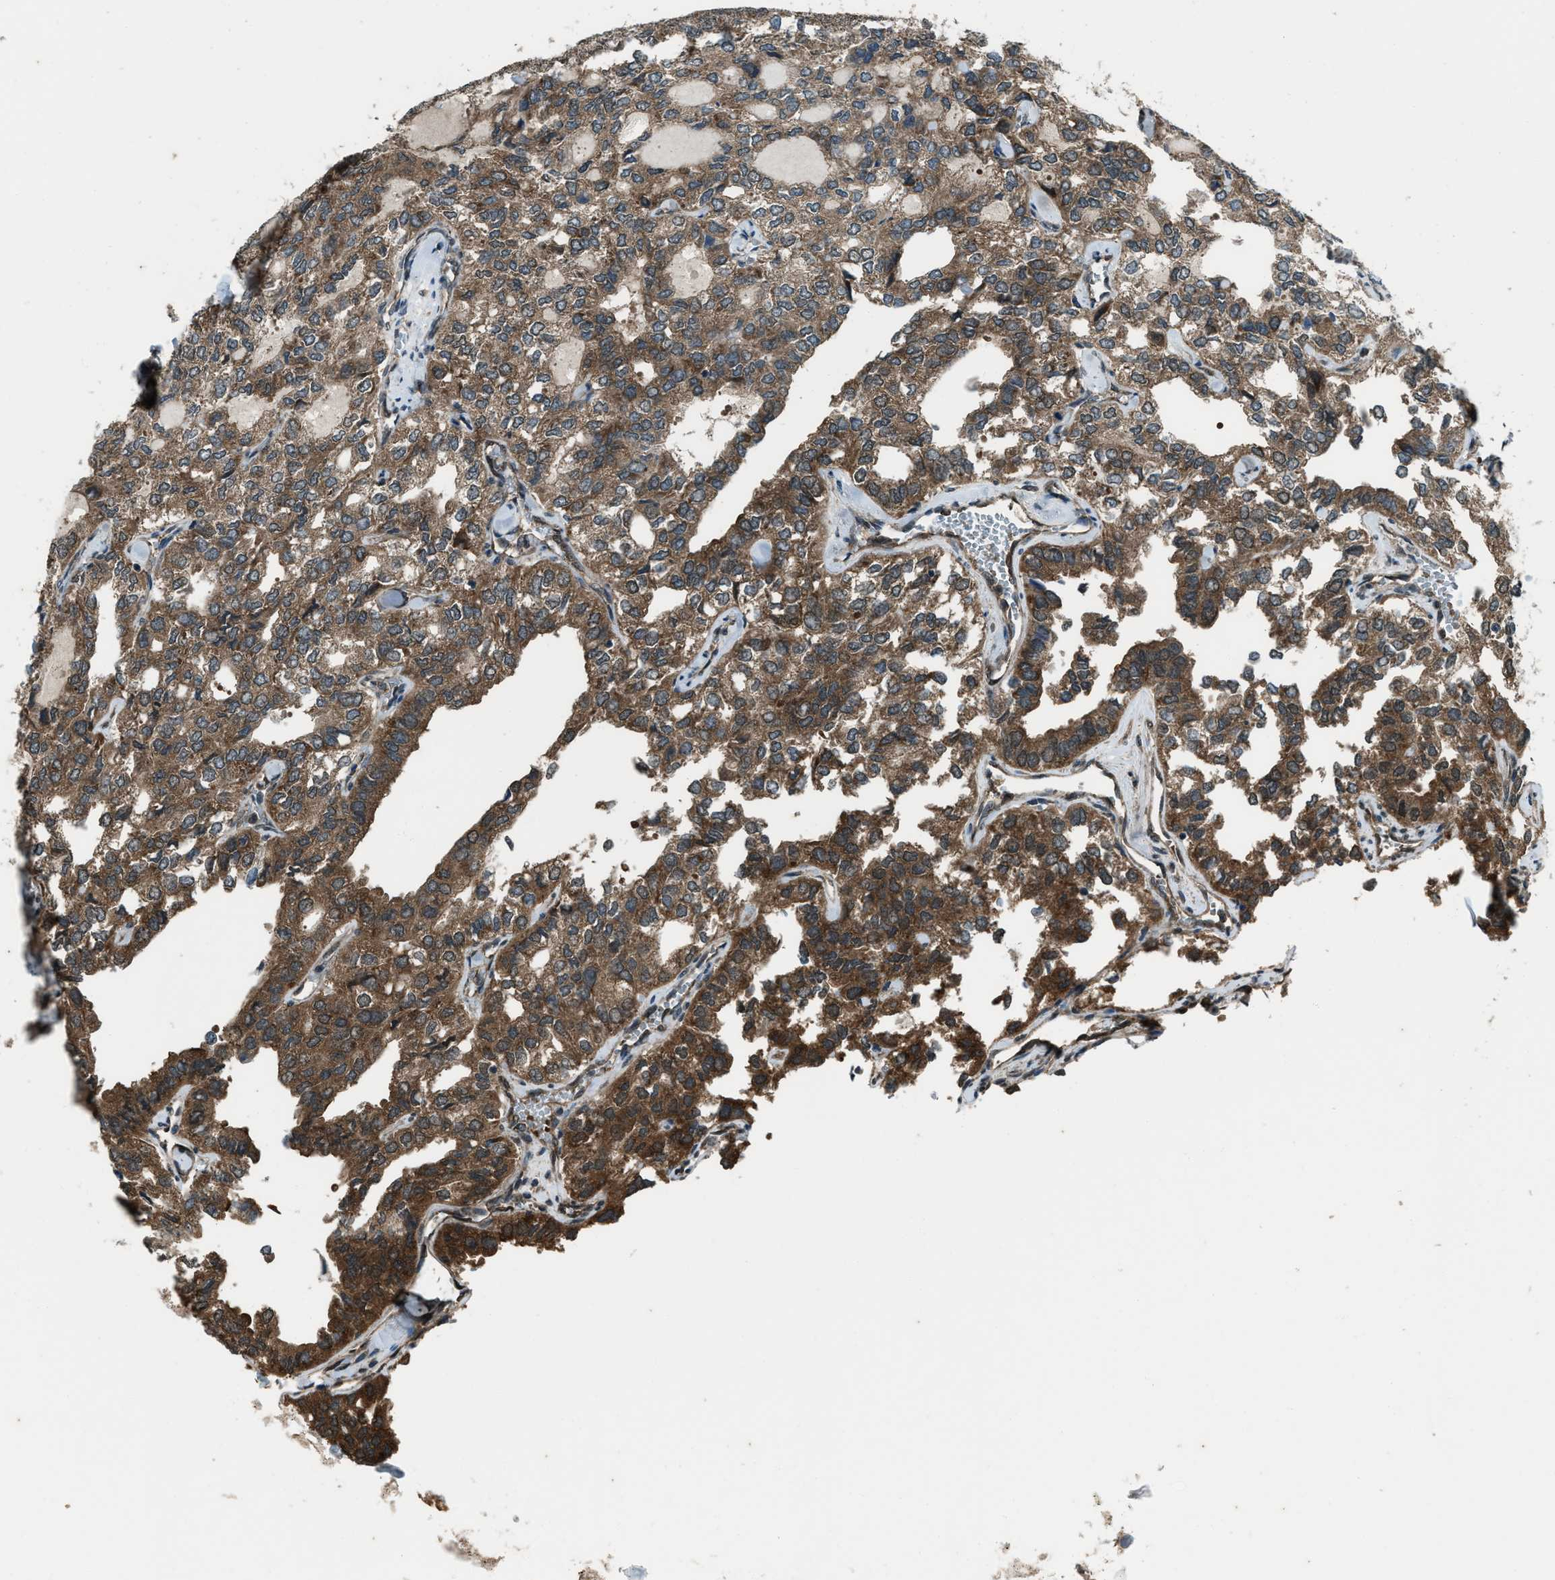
{"staining": {"intensity": "moderate", "quantity": ">75%", "location": "cytoplasmic/membranous"}, "tissue": "thyroid cancer", "cell_type": "Tumor cells", "image_type": "cancer", "snomed": [{"axis": "morphology", "description": "Follicular adenoma carcinoma, NOS"}, {"axis": "topography", "description": "Thyroid gland"}], "caption": "Tumor cells show medium levels of moderate cytoplasmic/membranous staining in approximately >75% of cells in thyroid follicular adenoma carcinoma. (DAB (3,3'-diaminobenzidine) IHC, brown staining for protein, blue staining for nuclei).", "gene": "SVIL", "patient": {"sex": "male", "age": 75}}